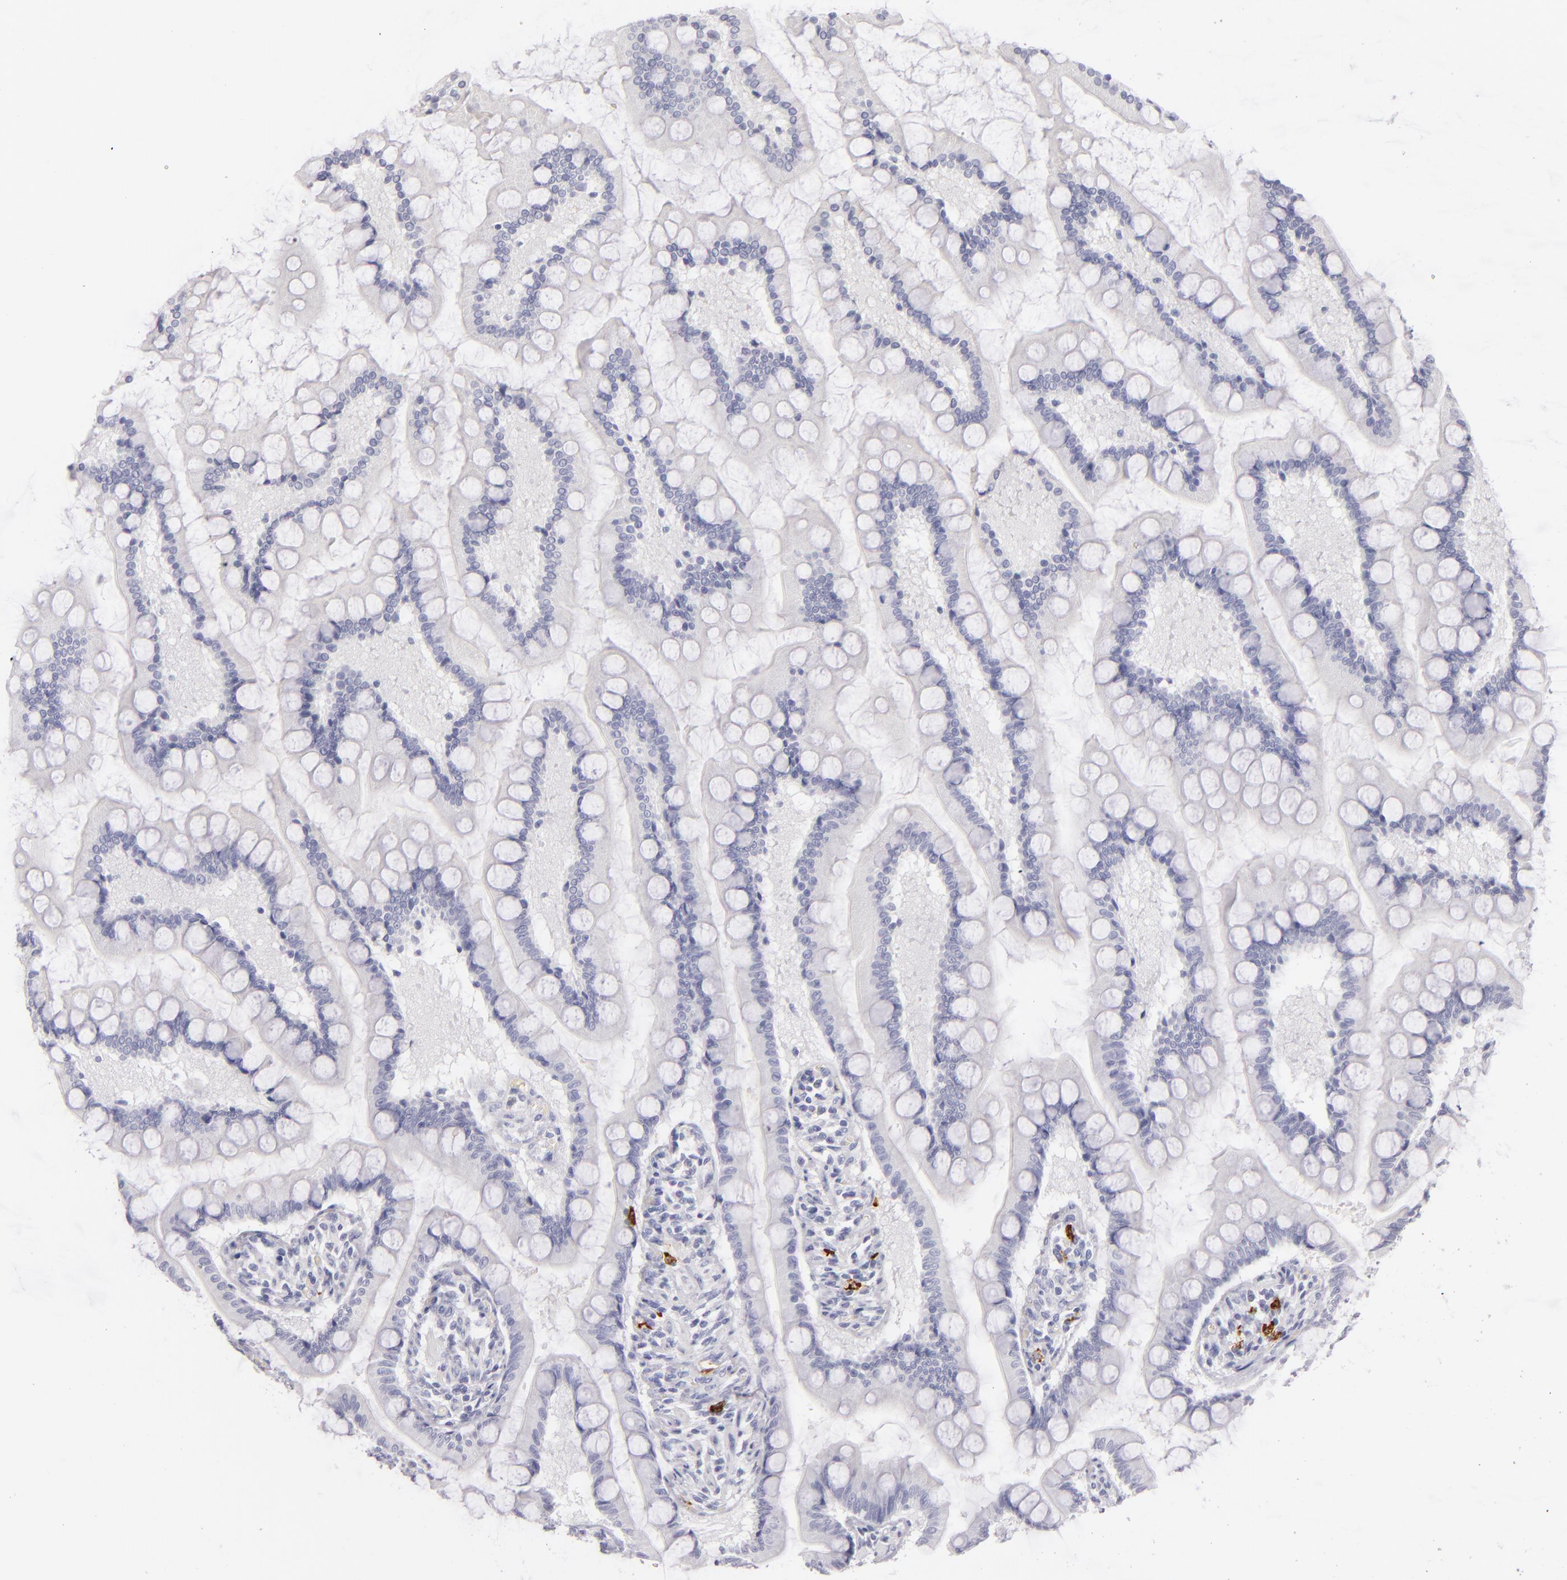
{"staining": {"intensity": "negative", "quantity": "none", "location": "none"}, "tissue": "small intestine", "cell_type": "Glandular cells", "image_type": "normal", "snomed": [{"axis": "morphology", "description": "Normal tissue, NOS"}, {"axis": "topography", "description": "Small intestine"}], "caption": "DAB immunohistochemical staining of benign small intestine exhibits no significant positivity in glandular cells.", "gene": "CD207", "patient": {"sex": "male", "age": 41}}